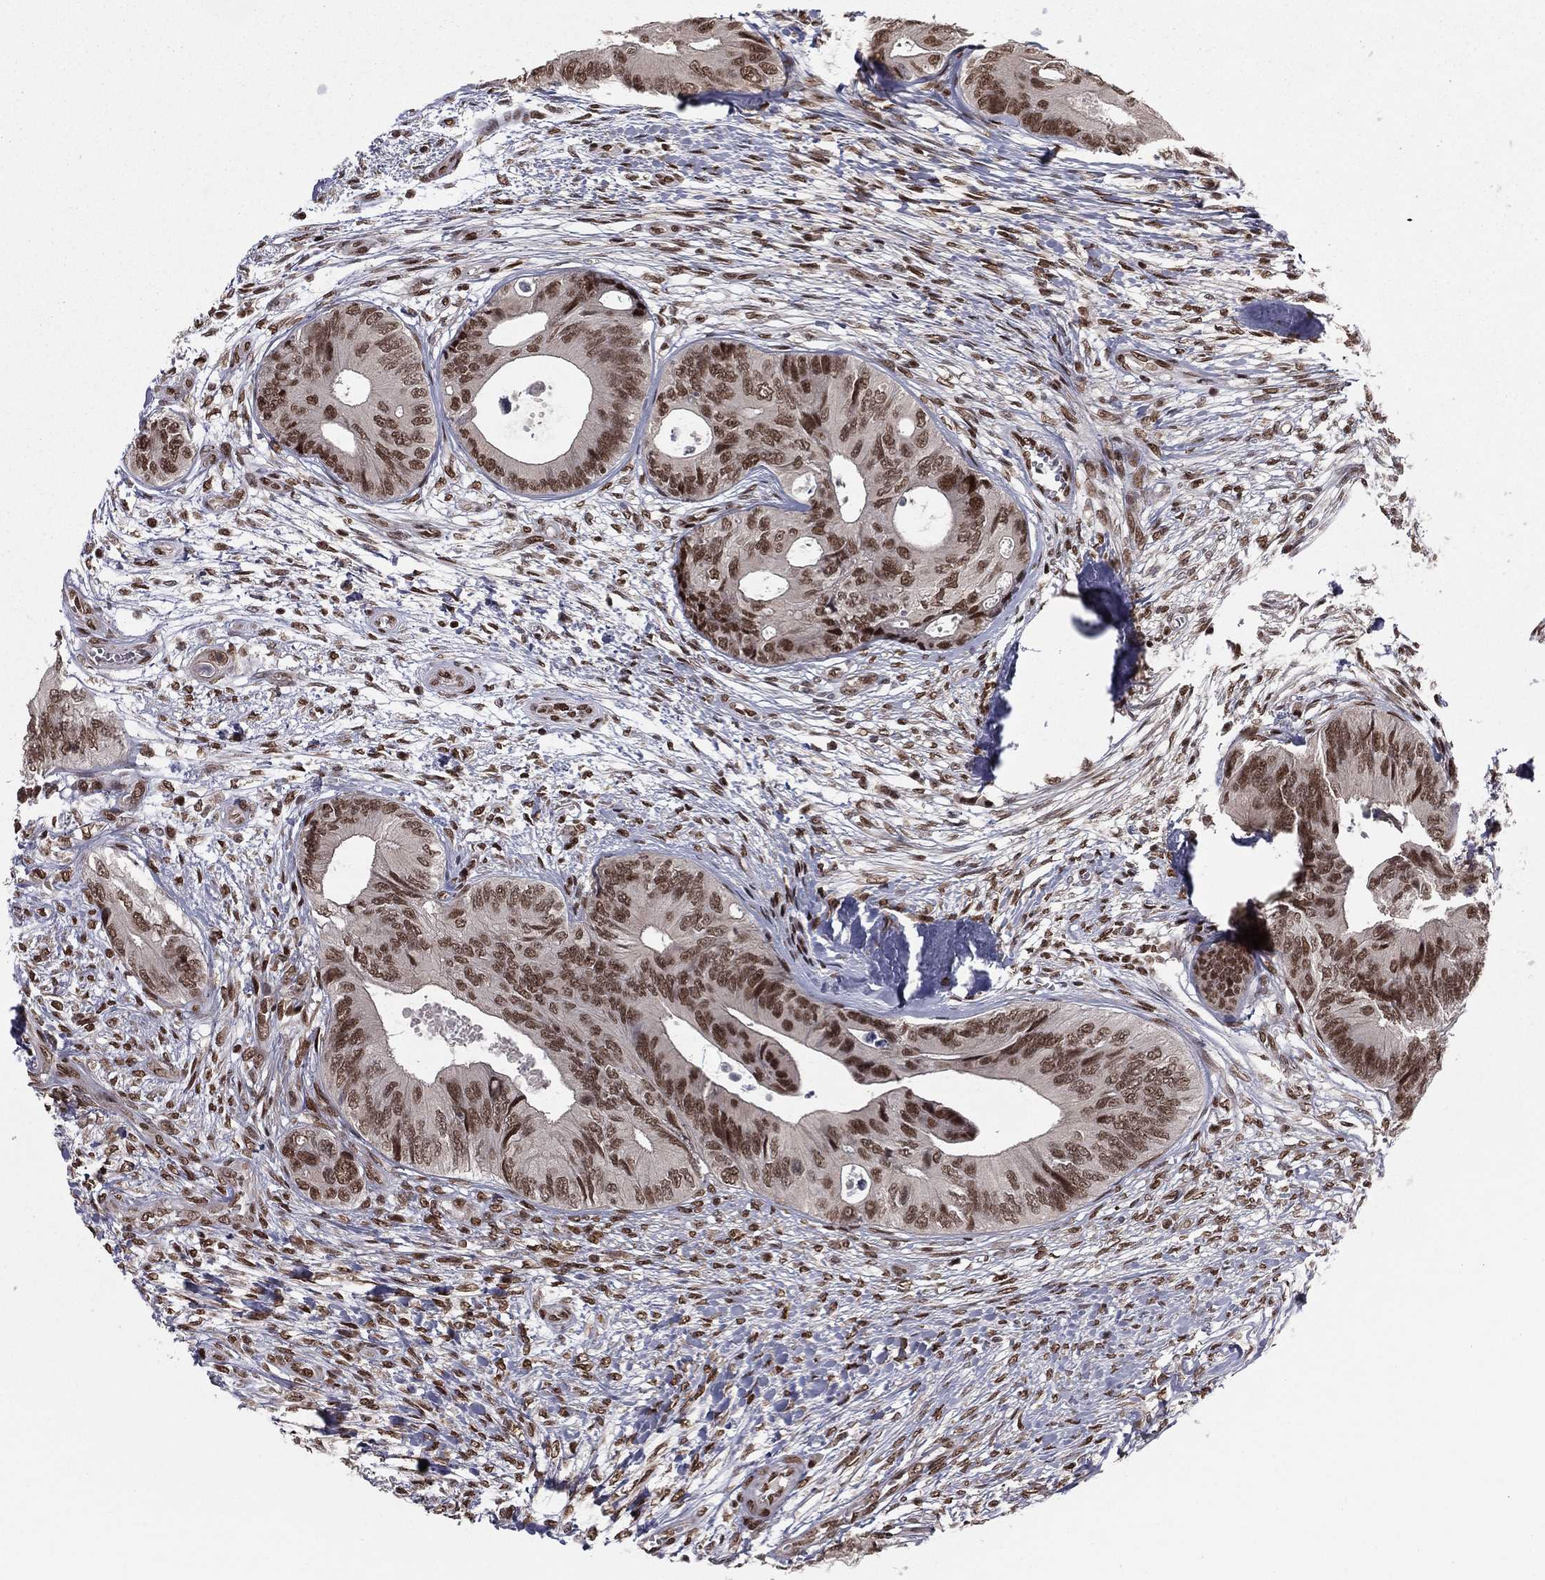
{"staining": {"intensity": "strong", "quantity": ">75%", "location": "nuclear"}, "tissue": "colorectal cancer", "cell_type": "Tumor cells", "image_type": "cancer", "snomed": [{"axis": "morphology", "description": "Normal tissue, NOS"}, {"axis": "morphology", "description": "Adenocarcinoma, NOS"}, {"axis": "topography", "description": "Colon"}], "caption": "Colorectal cancer (adenocarcinoma) stained with a protein marker shows strong staining in tumor cells.", "gene": "NFYB", "patient": {"sex": "male", "age": 65}}